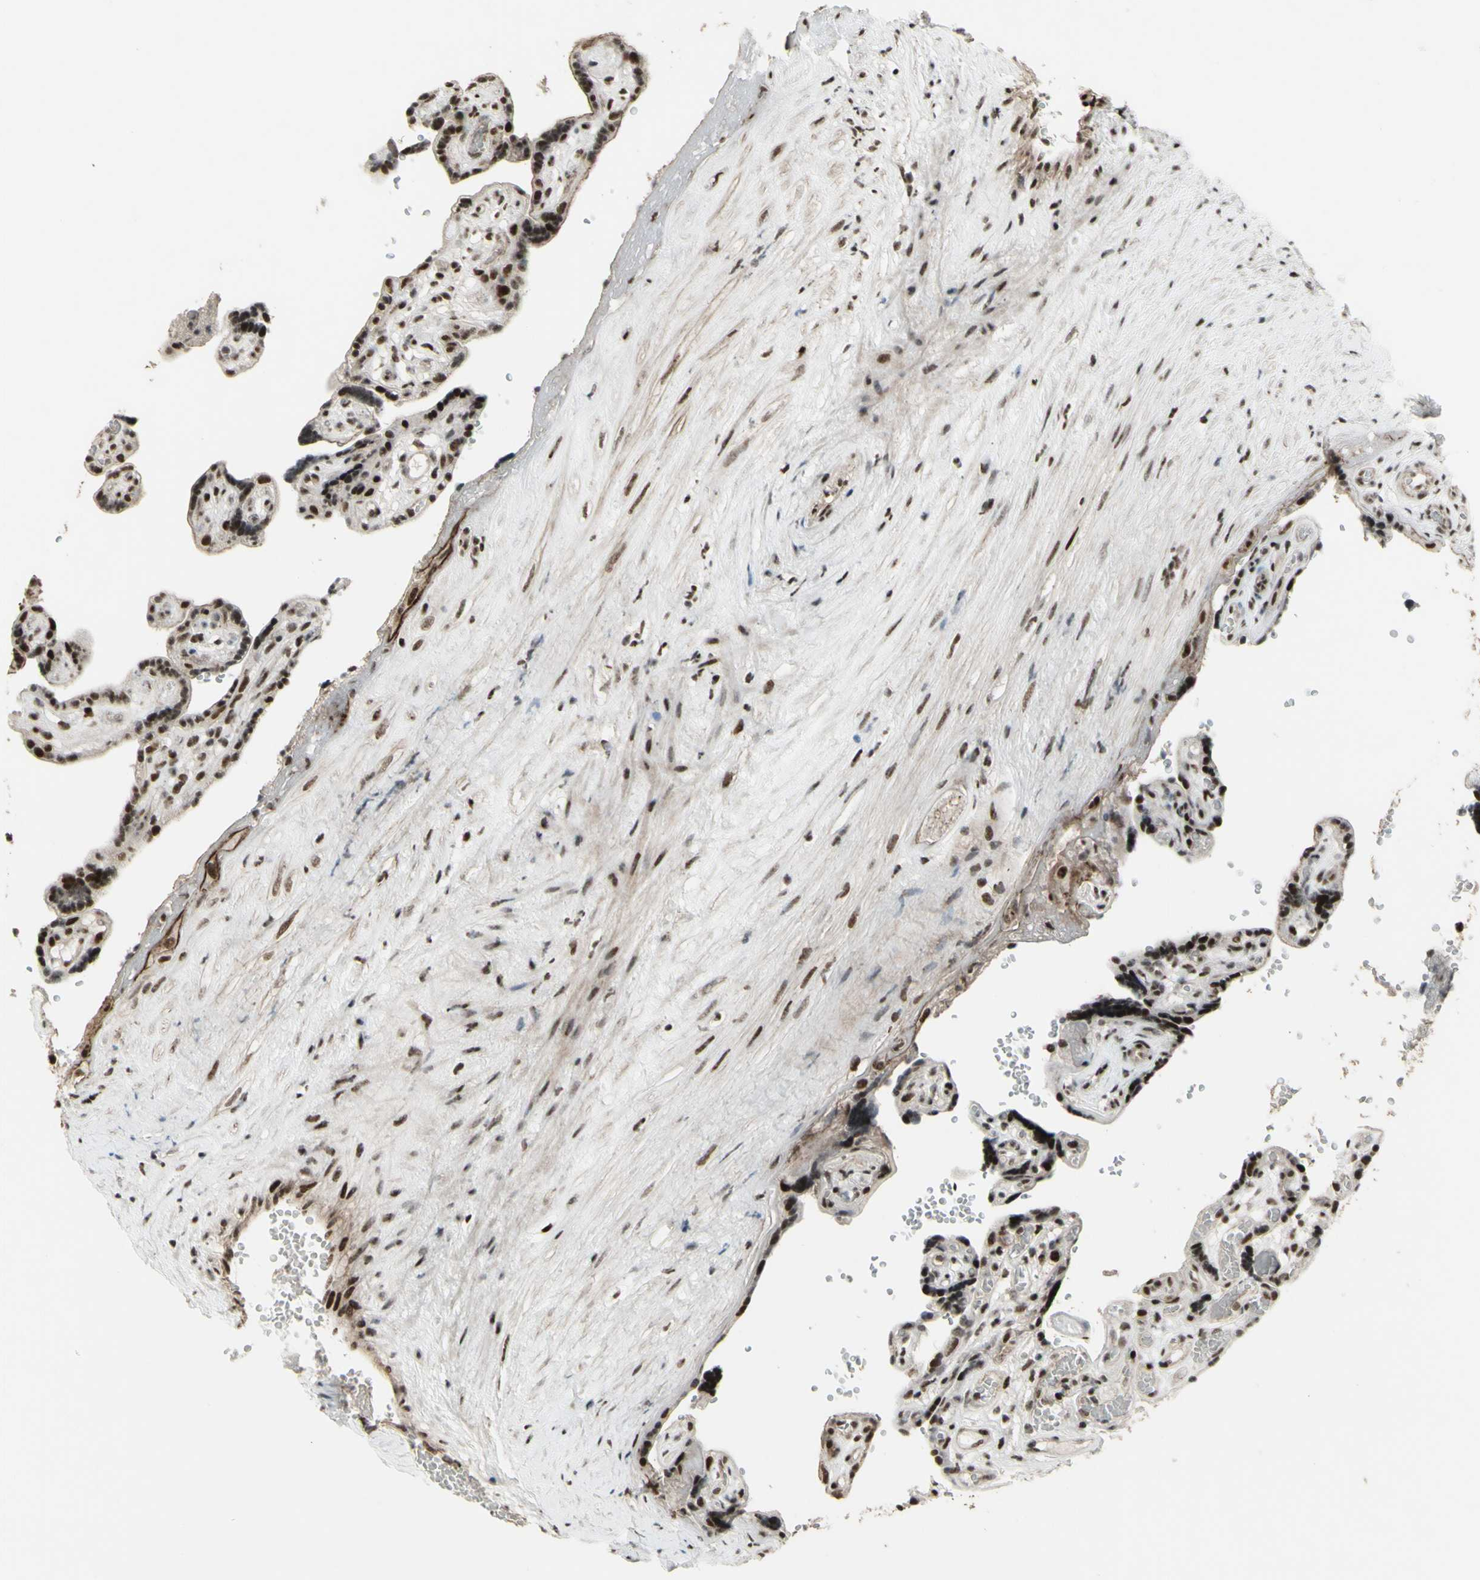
{"staining": {"intensity": "strong", "quantity": ">75%", "location": "nuclear"}, "tissue": "placenta", "cell_type": "Trophoblastic cells", "image_type": "normal", "snomed": [{"axis": "morphology", "description": "Normal tissue, NOS"}, {"axis": "topography", "description": "Placenta"}], "caption": "DAB (3,3'-diaminobenzidine) immunohistochemical staining of benign placenta exhibits strong nuclear protein expression in approximately >75% of trophoblastic cells.", "gene": "SUPT6H", "patient": {"sex": "female", "age": 30}}